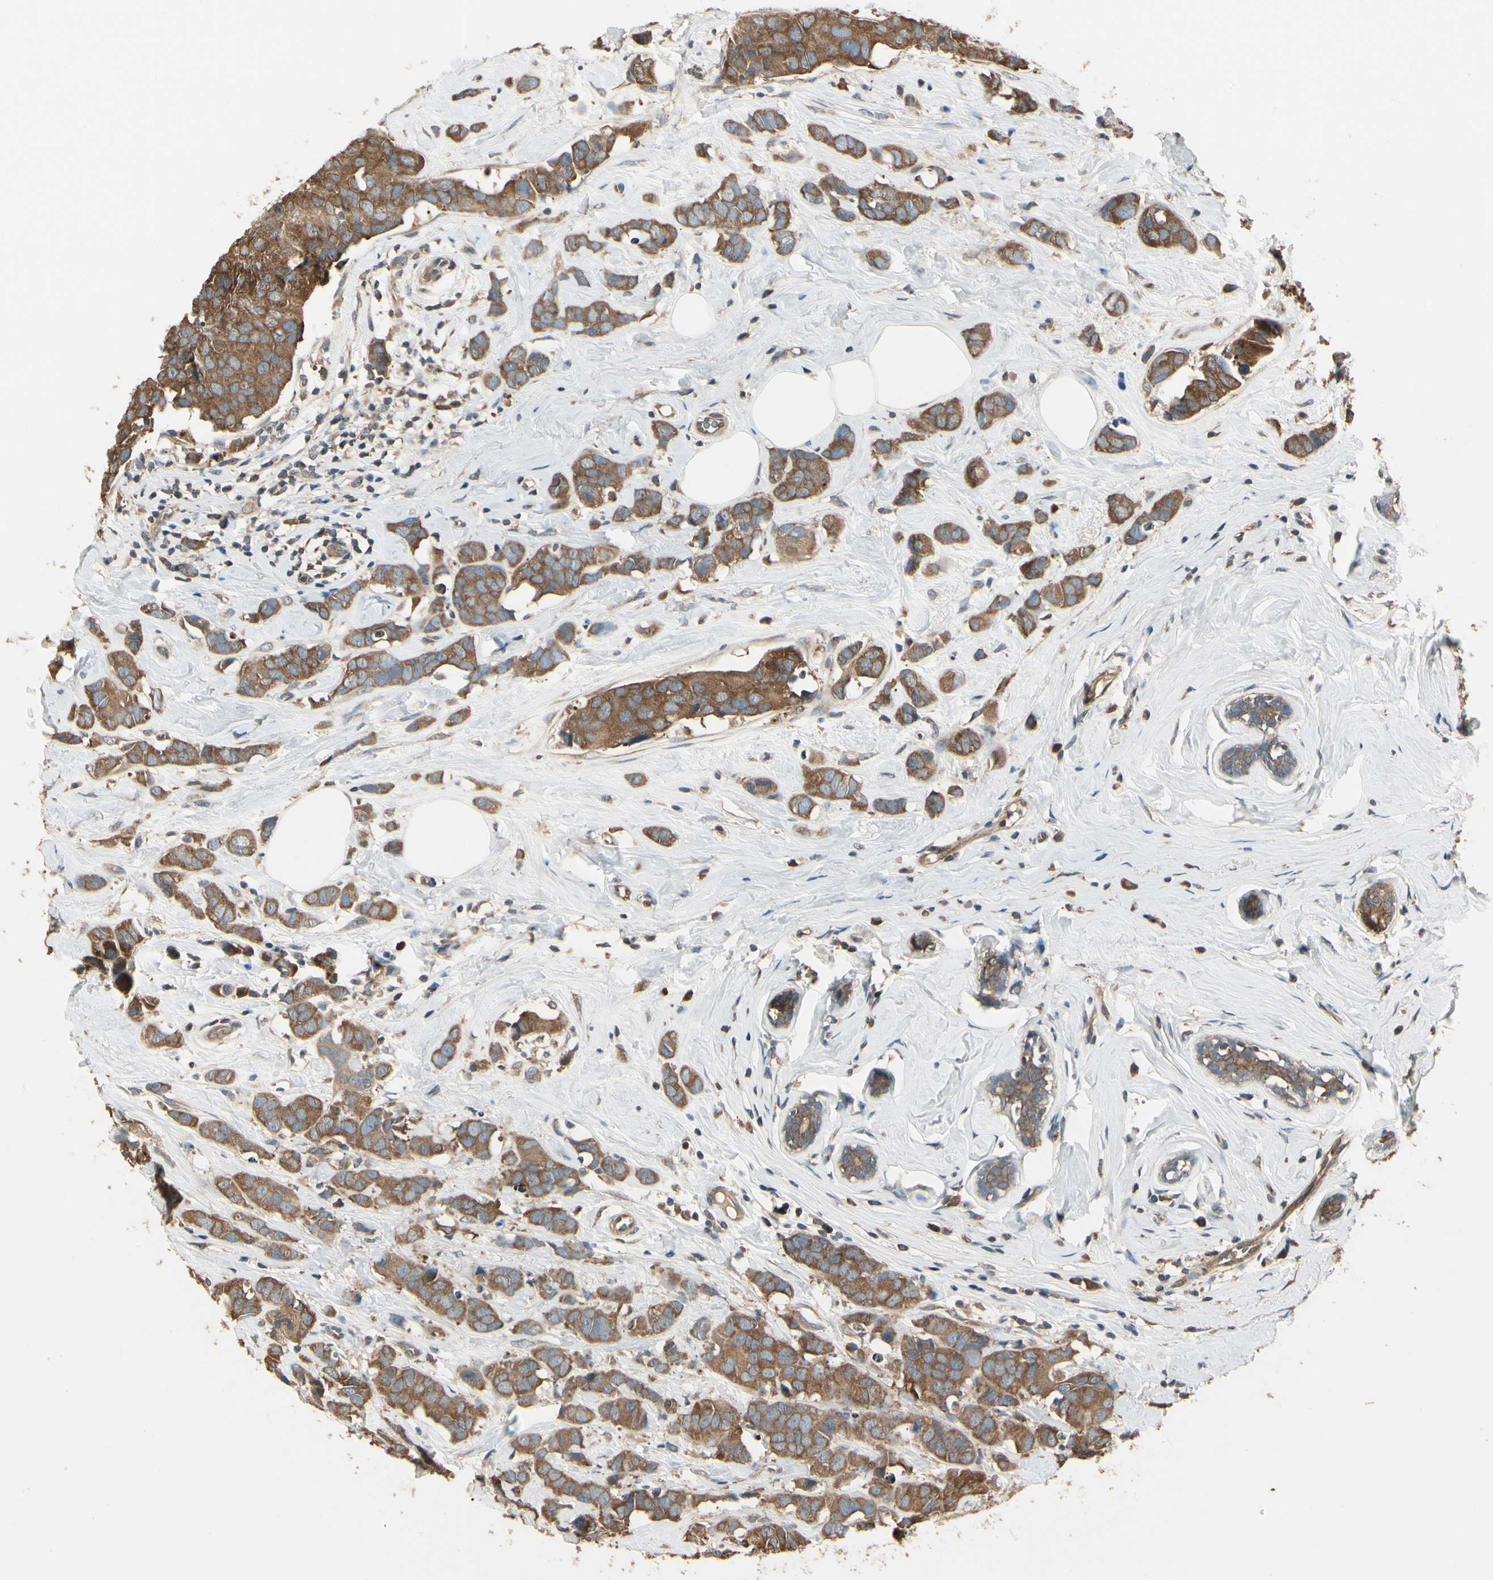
{"staining": {"intensity": "strong", "quantity": ">75%", "location": "cytoplasmic/membranous"}, "tissue": "breast cancer", "cell_type": "Tumor cells", "image_type": "cancer", "snomed": [{"axis": "morphology", "description": "Normal tissue, NOS"}, {"axis": "morphology", "description": "Duct carcinoma"}, {"axis": "topography", "description": "Breast"}], "caption": "This is an image of immunohistochemistry (IHC) staining of breast cancer, which shows strong expression in the cytoplasmic/membranous of tumor cells.", "gene": "CCT7", "patient": {"sex": "female", "age": 50}}